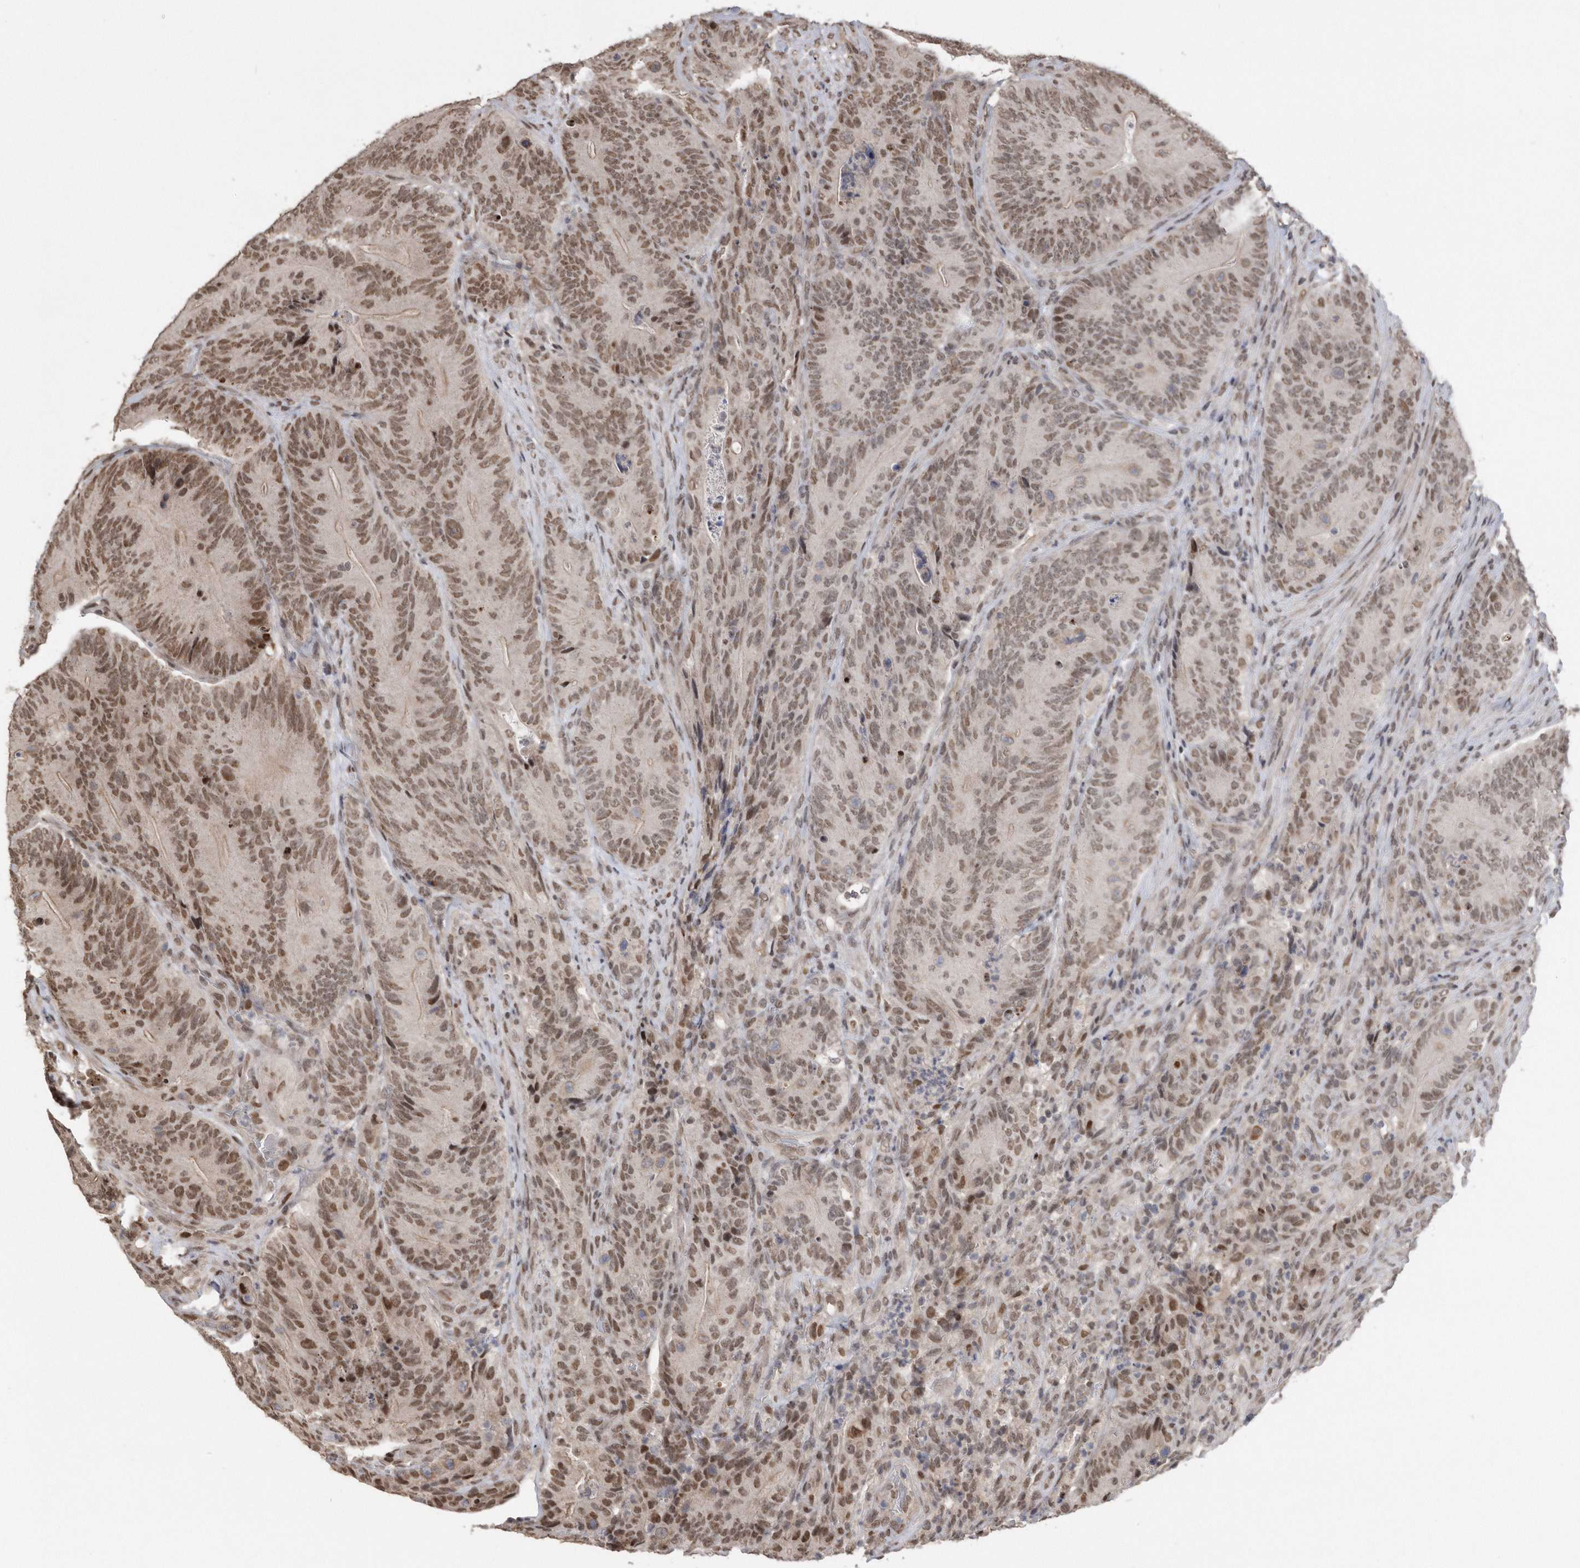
{"staining": {"intensity": "moderate", "quantity": ">75%", "location": "nuclear"}, "tissue": "colorectal cancer", "cell_type": "Tumor cells", "image_type": "cancer", "snomed": [{"axis": "morphology", "description": "Normal tissue, NOS"}, {"axis": "topography", "description": "Colon"}], "caption": "Immunohistochemistry of human colorectal cancer shows medium levels of moderate nuclear positivity in approximately >75% of tumor cells.", "gene": "TDRD3", "patient": {"sex": "female", "age": 82}}